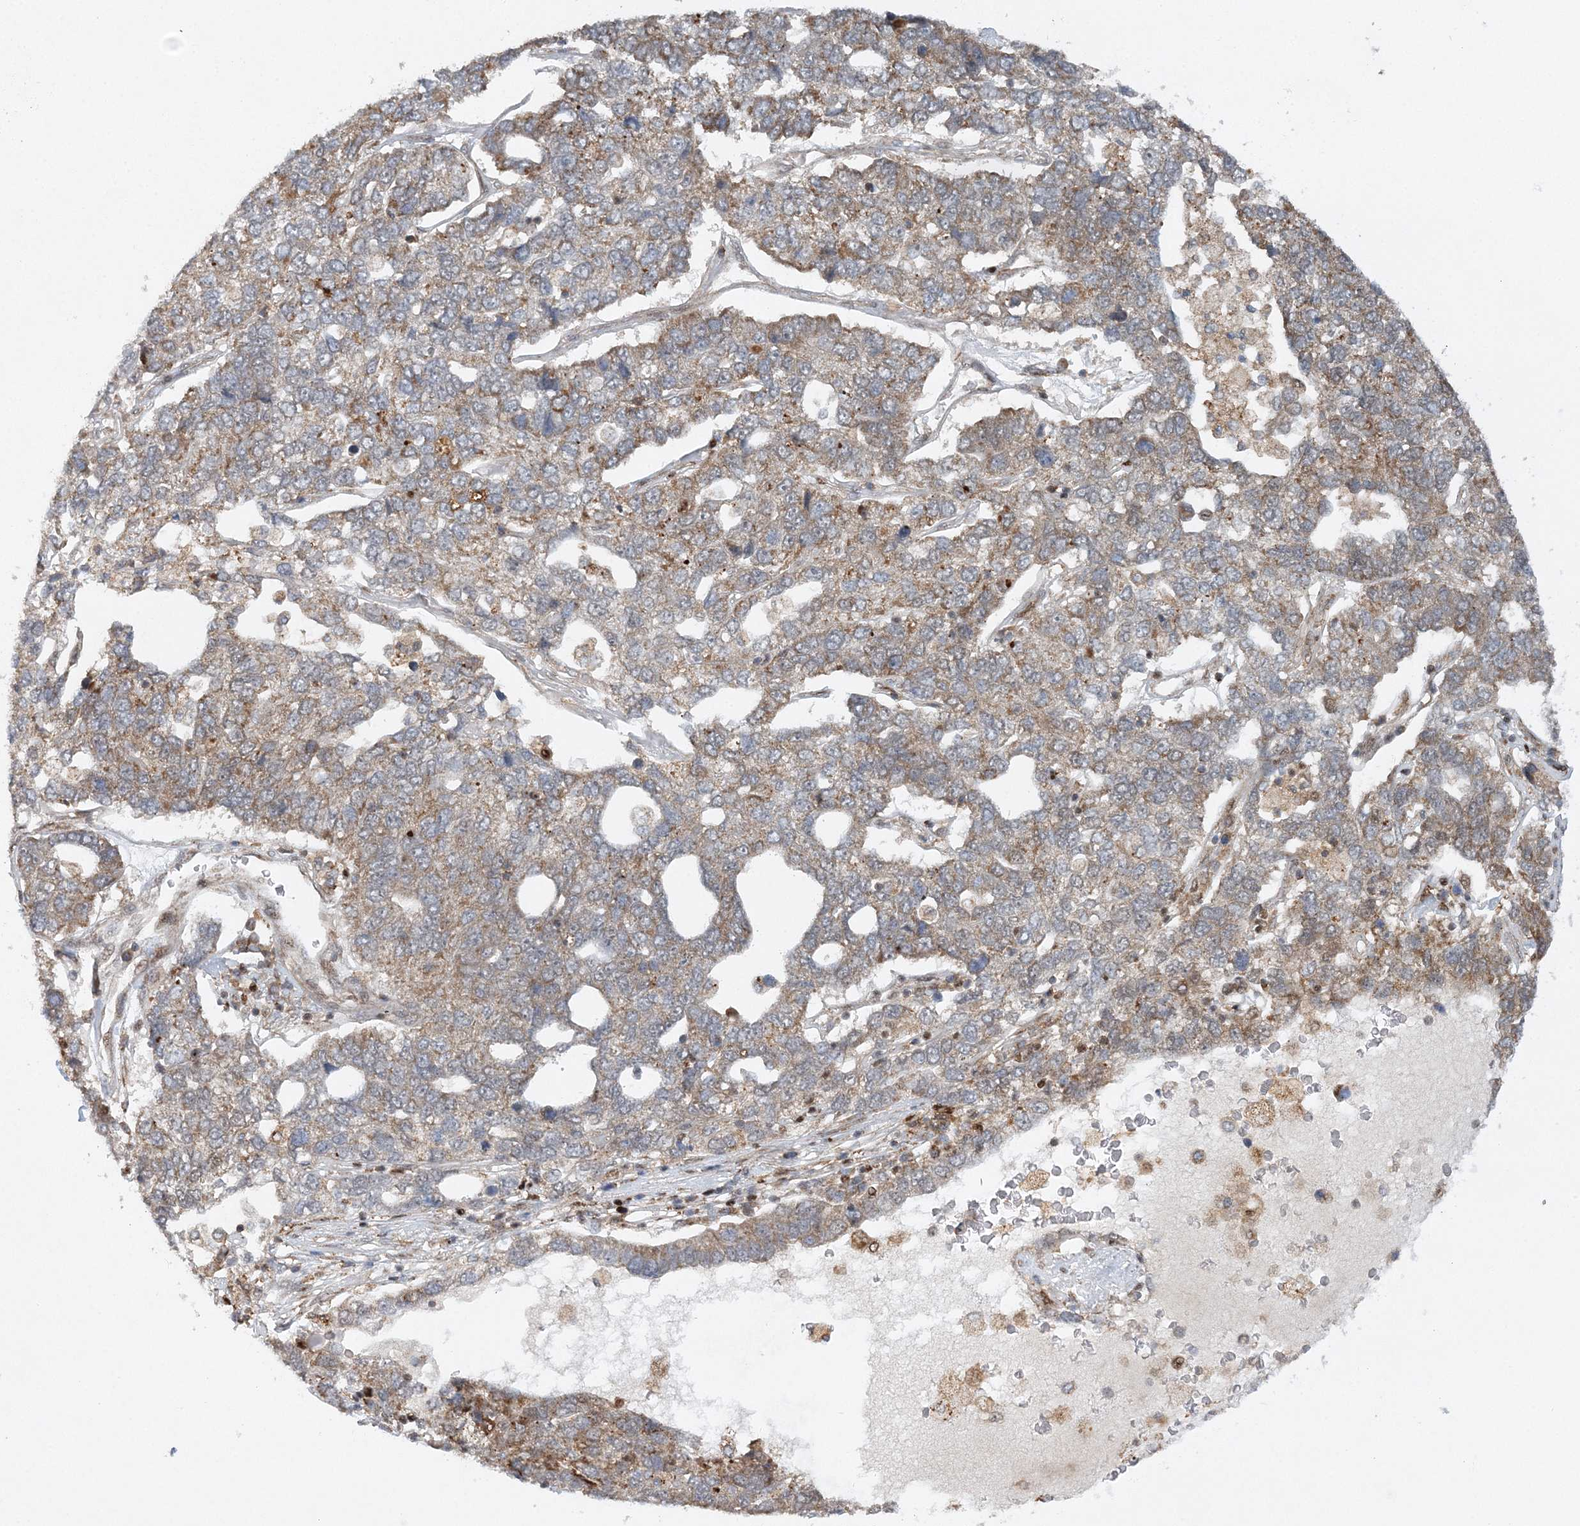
{"staining": {"intensity": "weak", "quantity": ">75%", "location": "cytoplasmic/membranous"}, "tissue": "pancreatic cancer", "cell_type": "Tumor cells", "image_type": "cancer", "snomed": [{"axis": "morphology", "description": "Adenocarcinoma, NOS"}, {"axis": "topography", "description": "Pancreas"}], "caption": "Pancreatic cancer (adenocarcinoma) stained with DAB (3,3'-diaminobenzidine) IHC shows low levels of weak cytoplasmic/membranous positivity in approximately >75% of tumor cells.", "gene": "RAB11FIP2", "patient": {"sex": "female", "age": 61}}